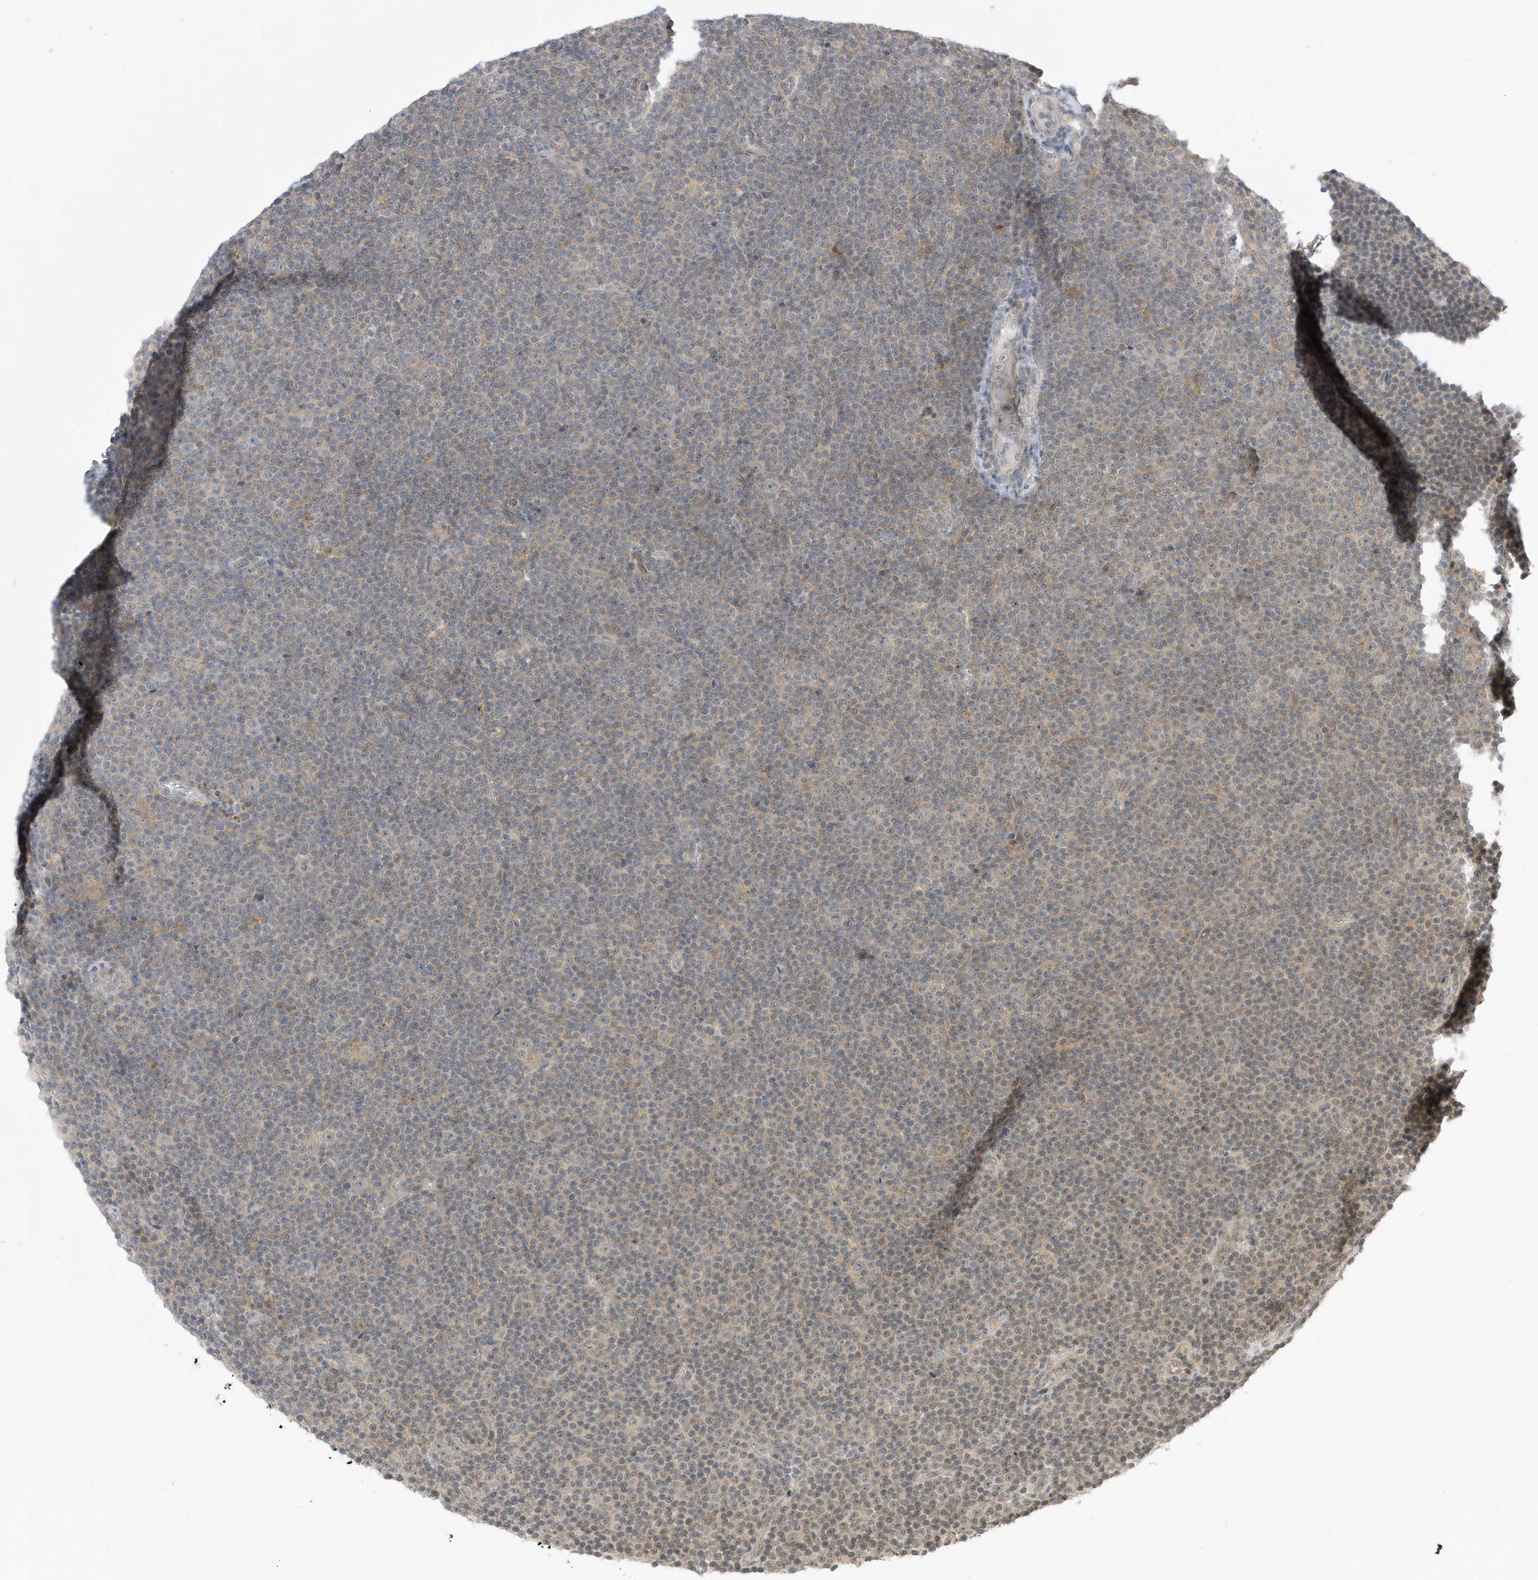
{"staining": {"intensity": "weak", "quantity": "25%-75%", "location": "cytoplasmic/membranous"}, "tissue": "lymphoma", "cell_type": "Tumor cells", "image_type": "cancer", "snomed": [{"axis": "morphology", "description": "Malignant lymphoma, non-Hodgkin's type, Low grade"}, {"axis": "topography", "description": "Lymph node"}], "caption": "The micrograph displays staining of malignant lymphoma, non-Hodgkin's type (low-grade), revealing weak cytoplasmic/membranous protein staining (brown color) within tumor cells. (DAB (3,3'-diaminobenzidine) = brown stain, brightfield microscopy at high magnification).", "gene": "TAB3", "patient": {"sex": "female", "age": 67}}